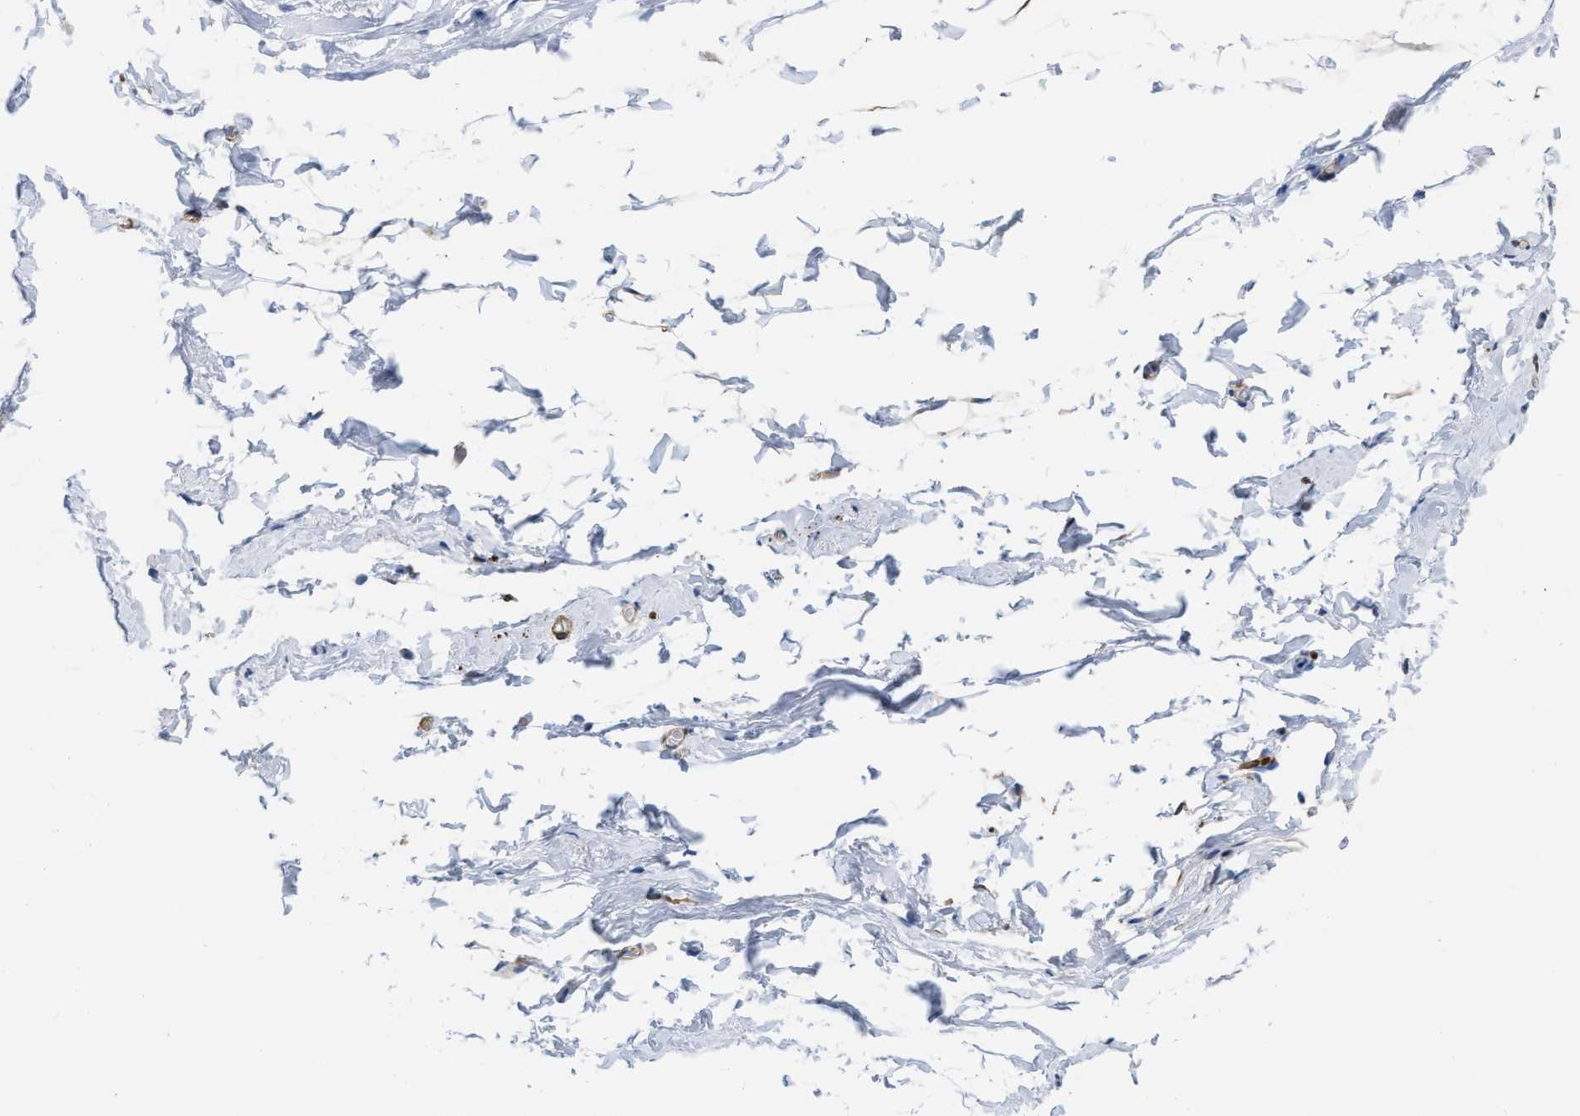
{"staining": {"intensity": "negative", "quantity": "none", "location": "none"}, "tissue": "breast", "cell_type": "Adipocytes", "image_type": "normal", "snomed": [{"axis": "morphology", "description": "Normal tissue, NOS"}, {"axis": "topography", "description": "Breast"}], "caption": "DAB immunohistochemical staining of normal human breast reveals no significant staining in adipocytes.", "gene": "TAGLN", "patient": {"sex": "female", "age": 62}}